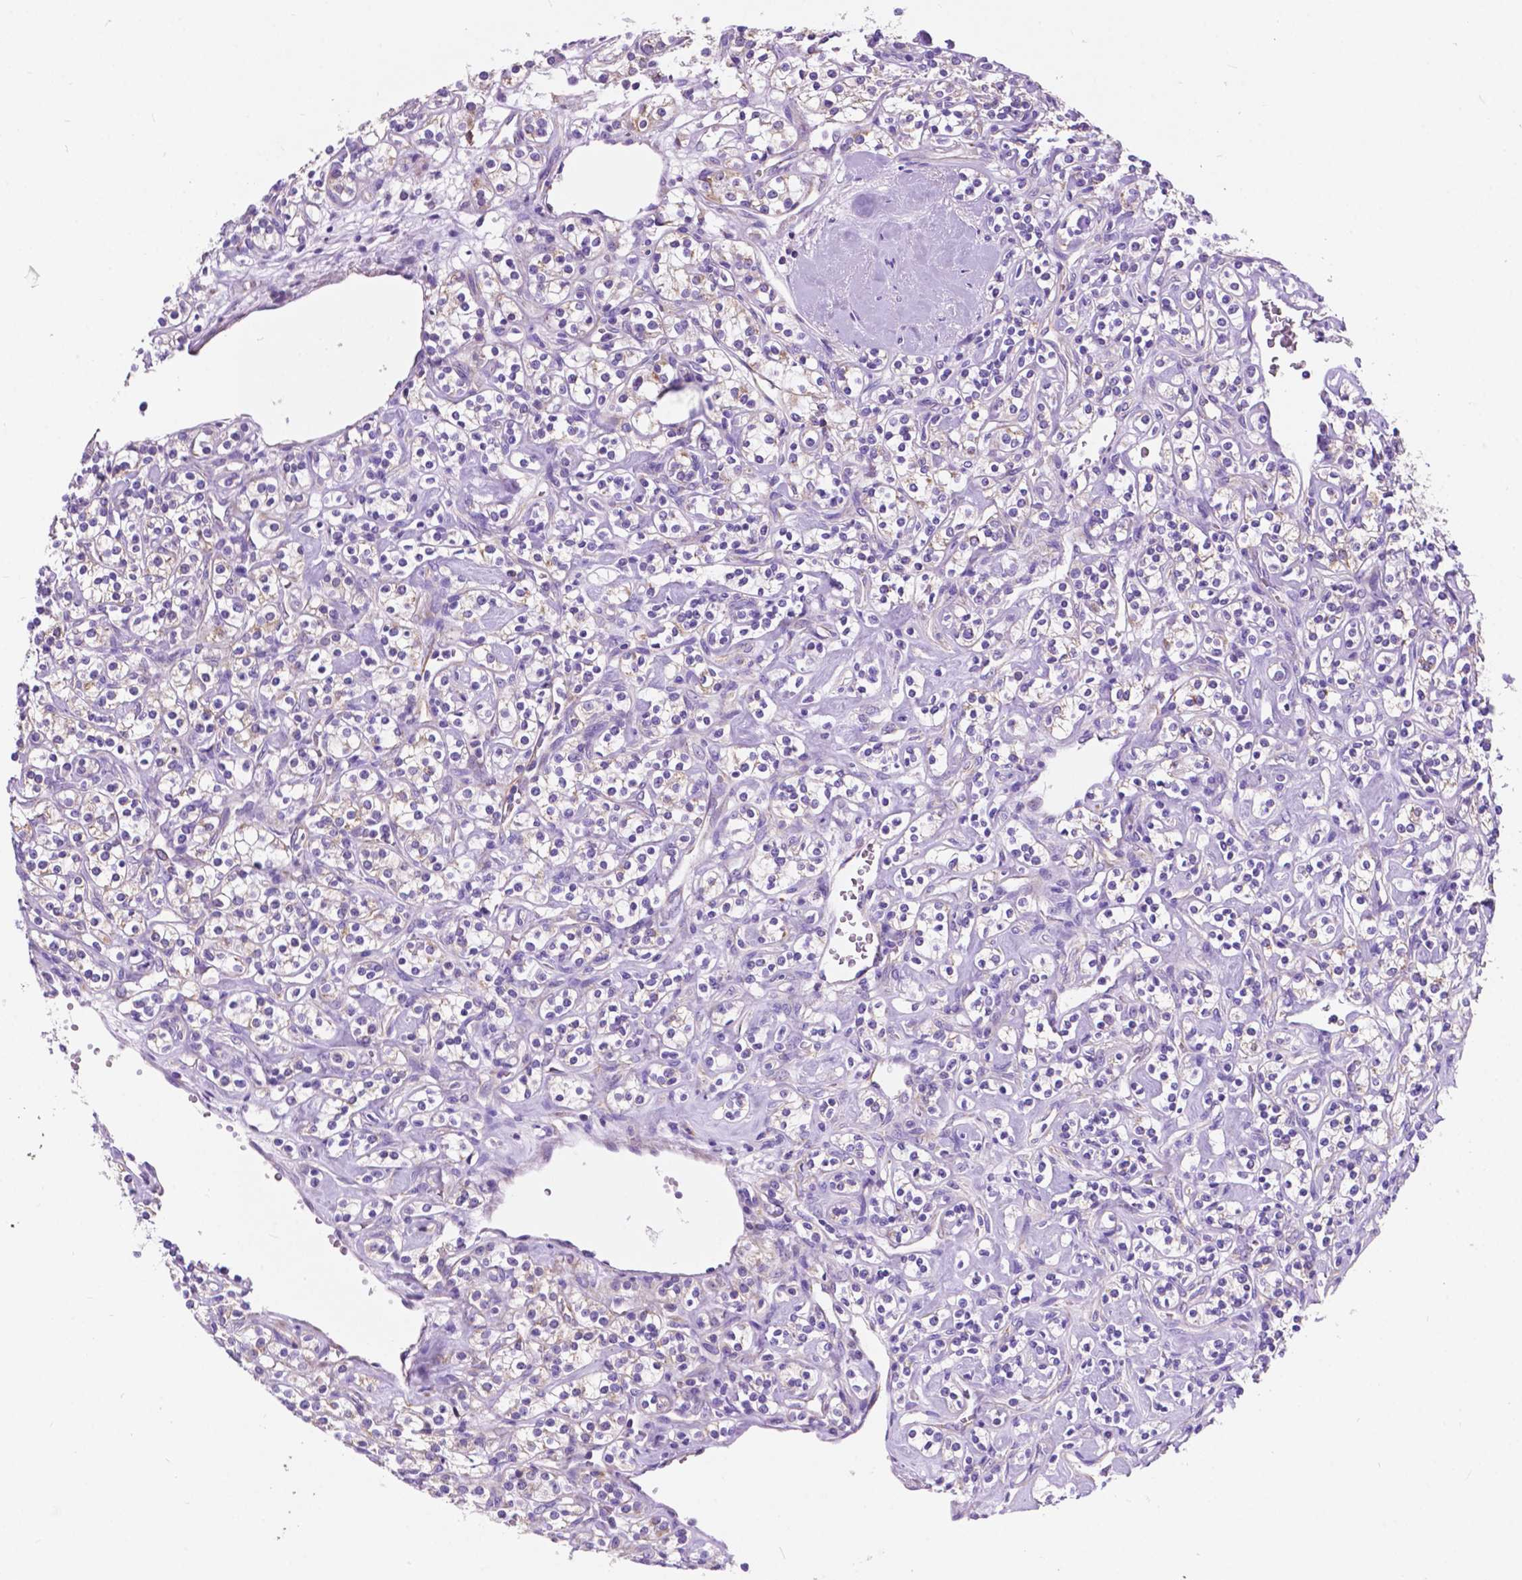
{"staining": {"intensity": "weak", "quantity": "<25%", "location": "cytoplasmic/membranous"}, "tissue": "renal cancer", "cell_type": "Tumor cells", "image_type": "cancer", "snomed": [{"axis": "morphology", "description": "Adenocarcinoma, NOS"}, {"axis": "topography", "description": "Kidney"}], "caption": "Tumor cells show no significant staining in adenocarcinoma (renal).", "gene": "TRPV5", "patient": {"sex": "male", "age": 77}}